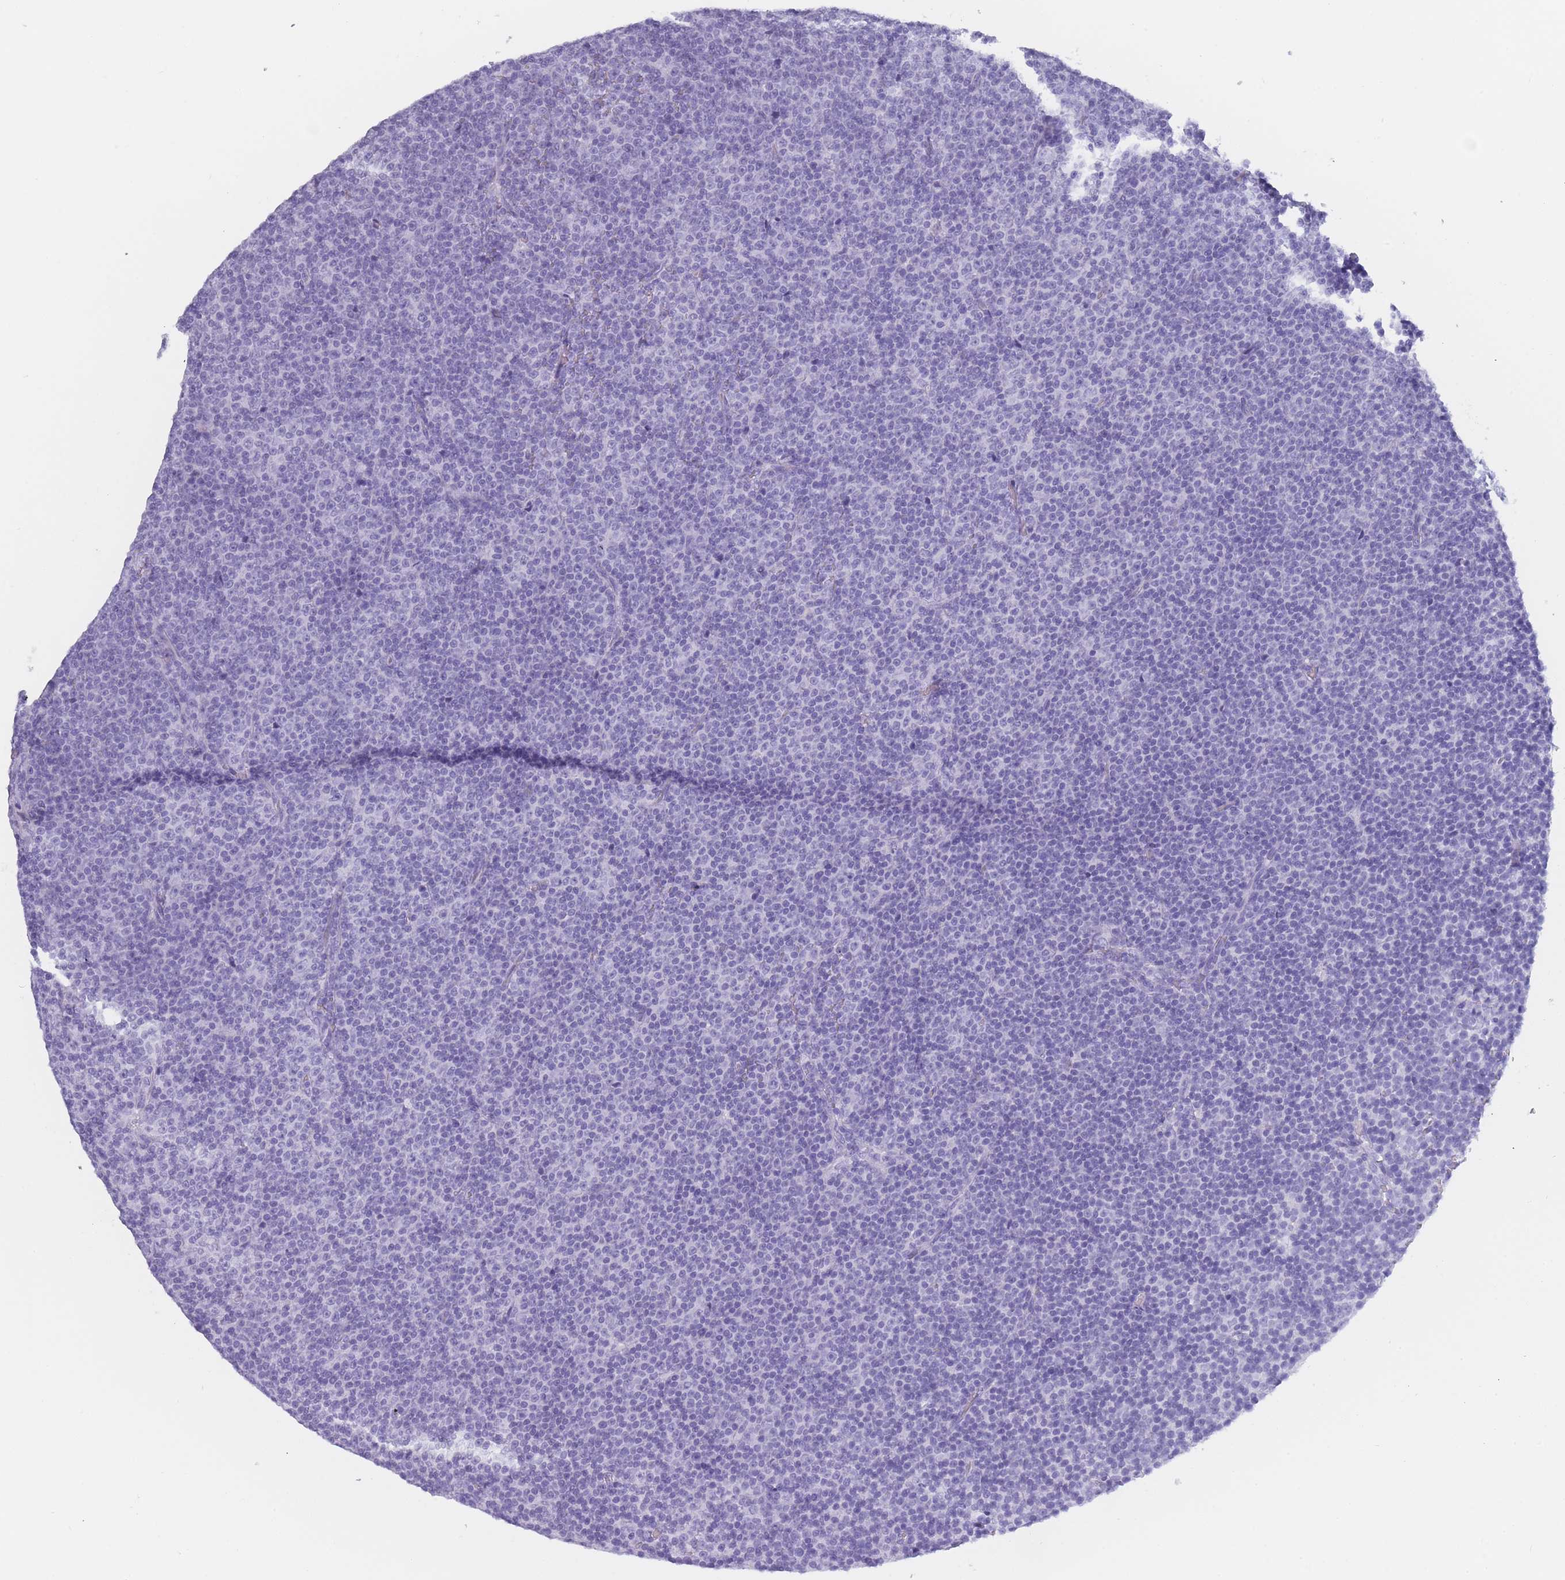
{"staining": {"intensity": "negative", "quantity": "none", "location": "none"}, "tissue": "lymphoma", "cell_type": "Tumor cells", "image_type": "cancer", "snomed": [{"axis": "morphology", "description": "Malignant lymphoma, non-Hodgkin's type, Low grade"}, {"axis": "topography", "description": "Lymph node"}], "caption": "Immunohistochemical staining of human low-grade malignant lymphoma, non-Hodgkin's type demonstrates no significant positivity in tumor cells.", "gene": "OR5D16", "patient": {"sex": "female", "age": 67}}